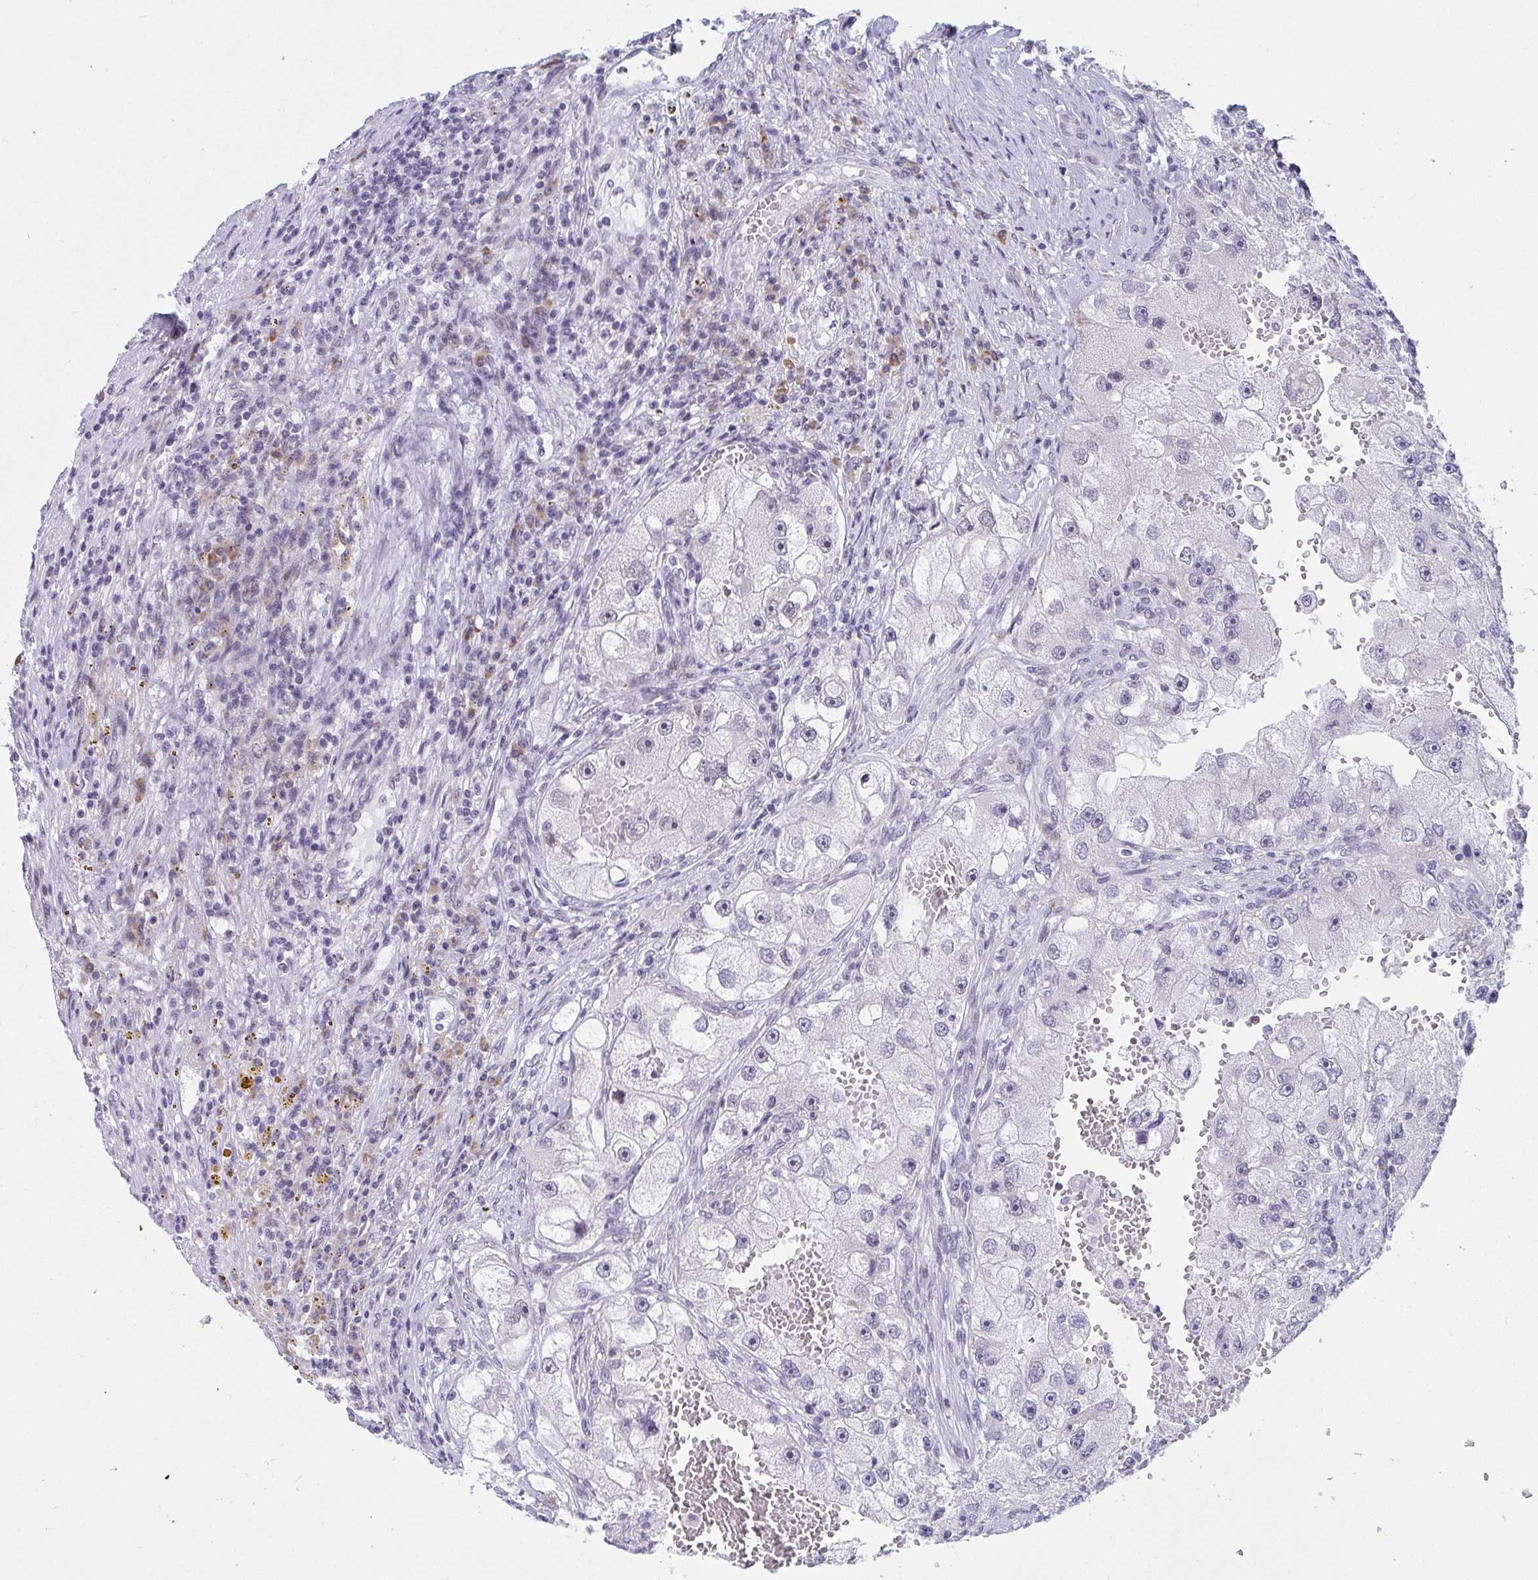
{"staining": {"intensity": "negative", "quantity": "none", "location": "none"}, "tissue": "renal cancer", "cell_type": "Tumor cells", "image_type": "cancer", "snomed": [{"axis": "morphology", "description": "Adenocarcinoma, NOS"}, {"axis": "topography", "description": "Kidney"}], "caption": "Tumor cells show no significant expression in renal adenocarcinoma. (Brightfield microscopy of DAB immunohistochemistry (IHC) at high magnification).", "gene": "WDR72", "patient": {"sex": "male", "age": 63}}